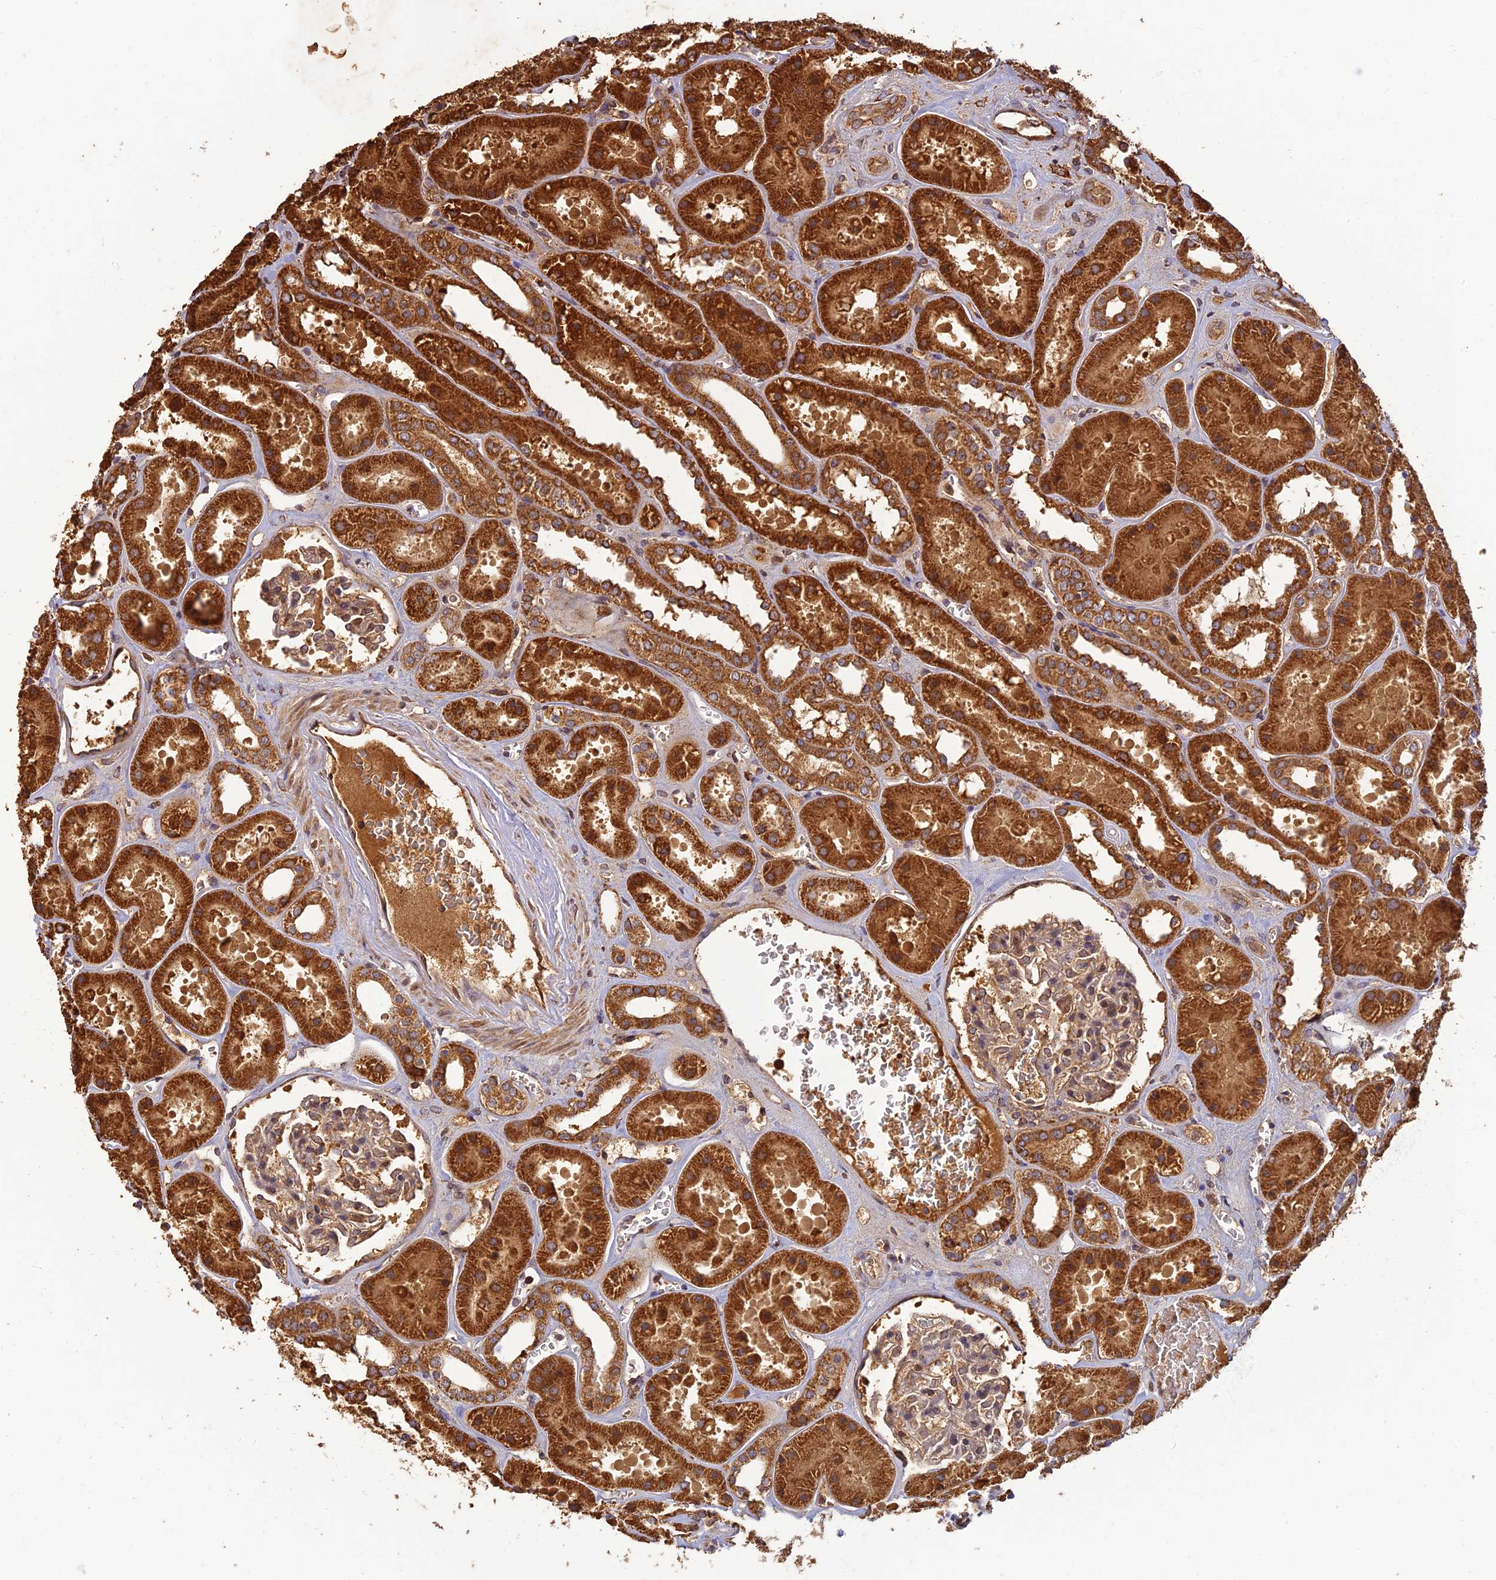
{"staining": {"intensity": "moderate", "quantity": ">75%", "location": "cytoplasmic/membranous"}, "tissue": "kidney", "cell_type": "Cells in glomeruli", "image_type": "normal", "snomed": [{"axis": "morphology", "description": "Normal tissue, NOS"}, {"axis": "topography", "description": "Kidney"}], "caption": "Cells in glomeruli display medium levels of moderate cytoplasmic/membranous staining in about >75% of cells in benign kidney.", "gene": "CORO1C", "patient": {"sex": "female", "age": 41}}